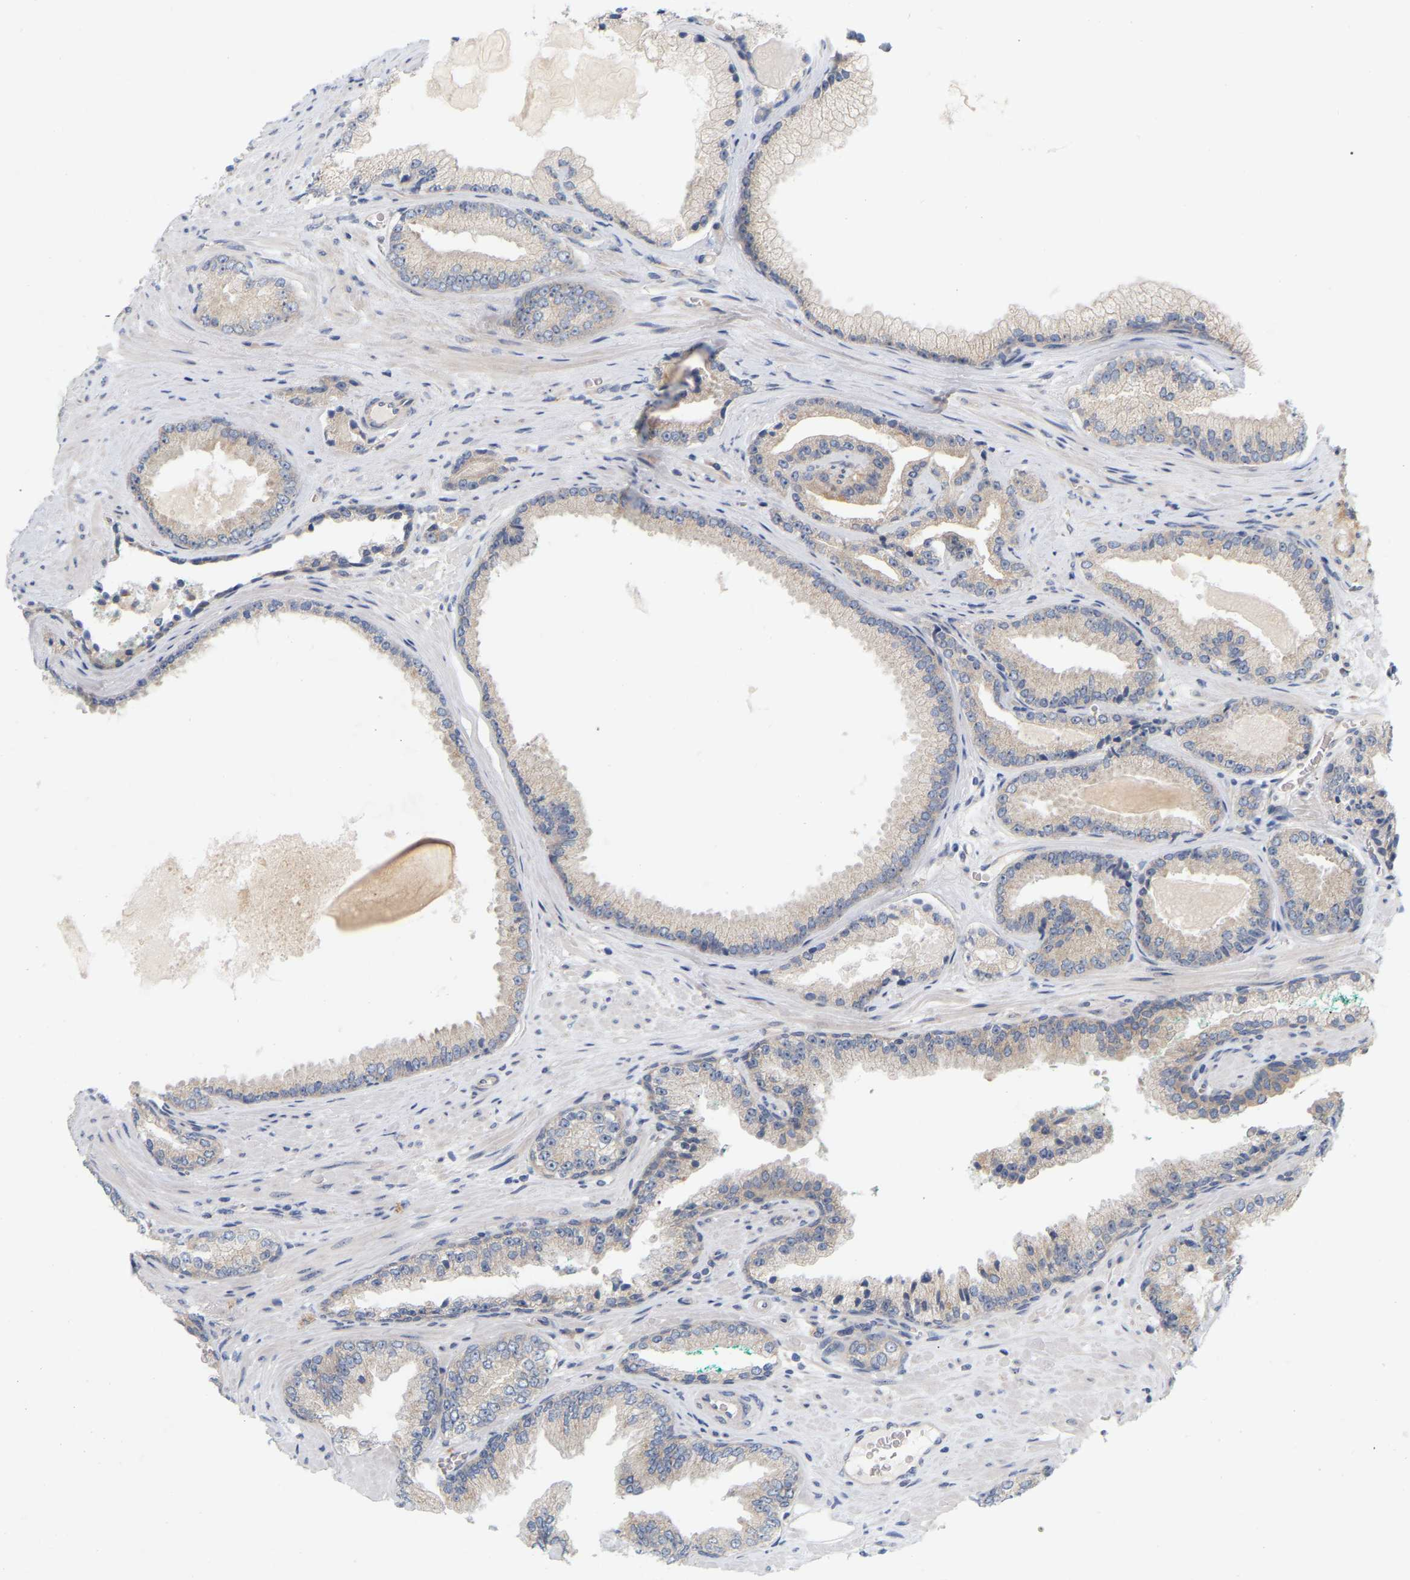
{"staining": {"intensity": "weak", "quantity": ">75%", "location": "cytoplasmic/membranous"}, "tissue": "prostate cancer", "cell_type": "Tumor cells", "image_type": "cancer", "snomed": [{"axis": "morphology", "description": "Adenocarcinoma, High grade"}, {"axis": "topography", "description": "Prostate"}], "caption": "Immunohistochemistry of human prostate cancer displays low levels of weak cytoplasmic/membranous expression in about >75% of tumor cells.", "gene": "MINDY4", "patient": {"sex": "male", "age": 71}}